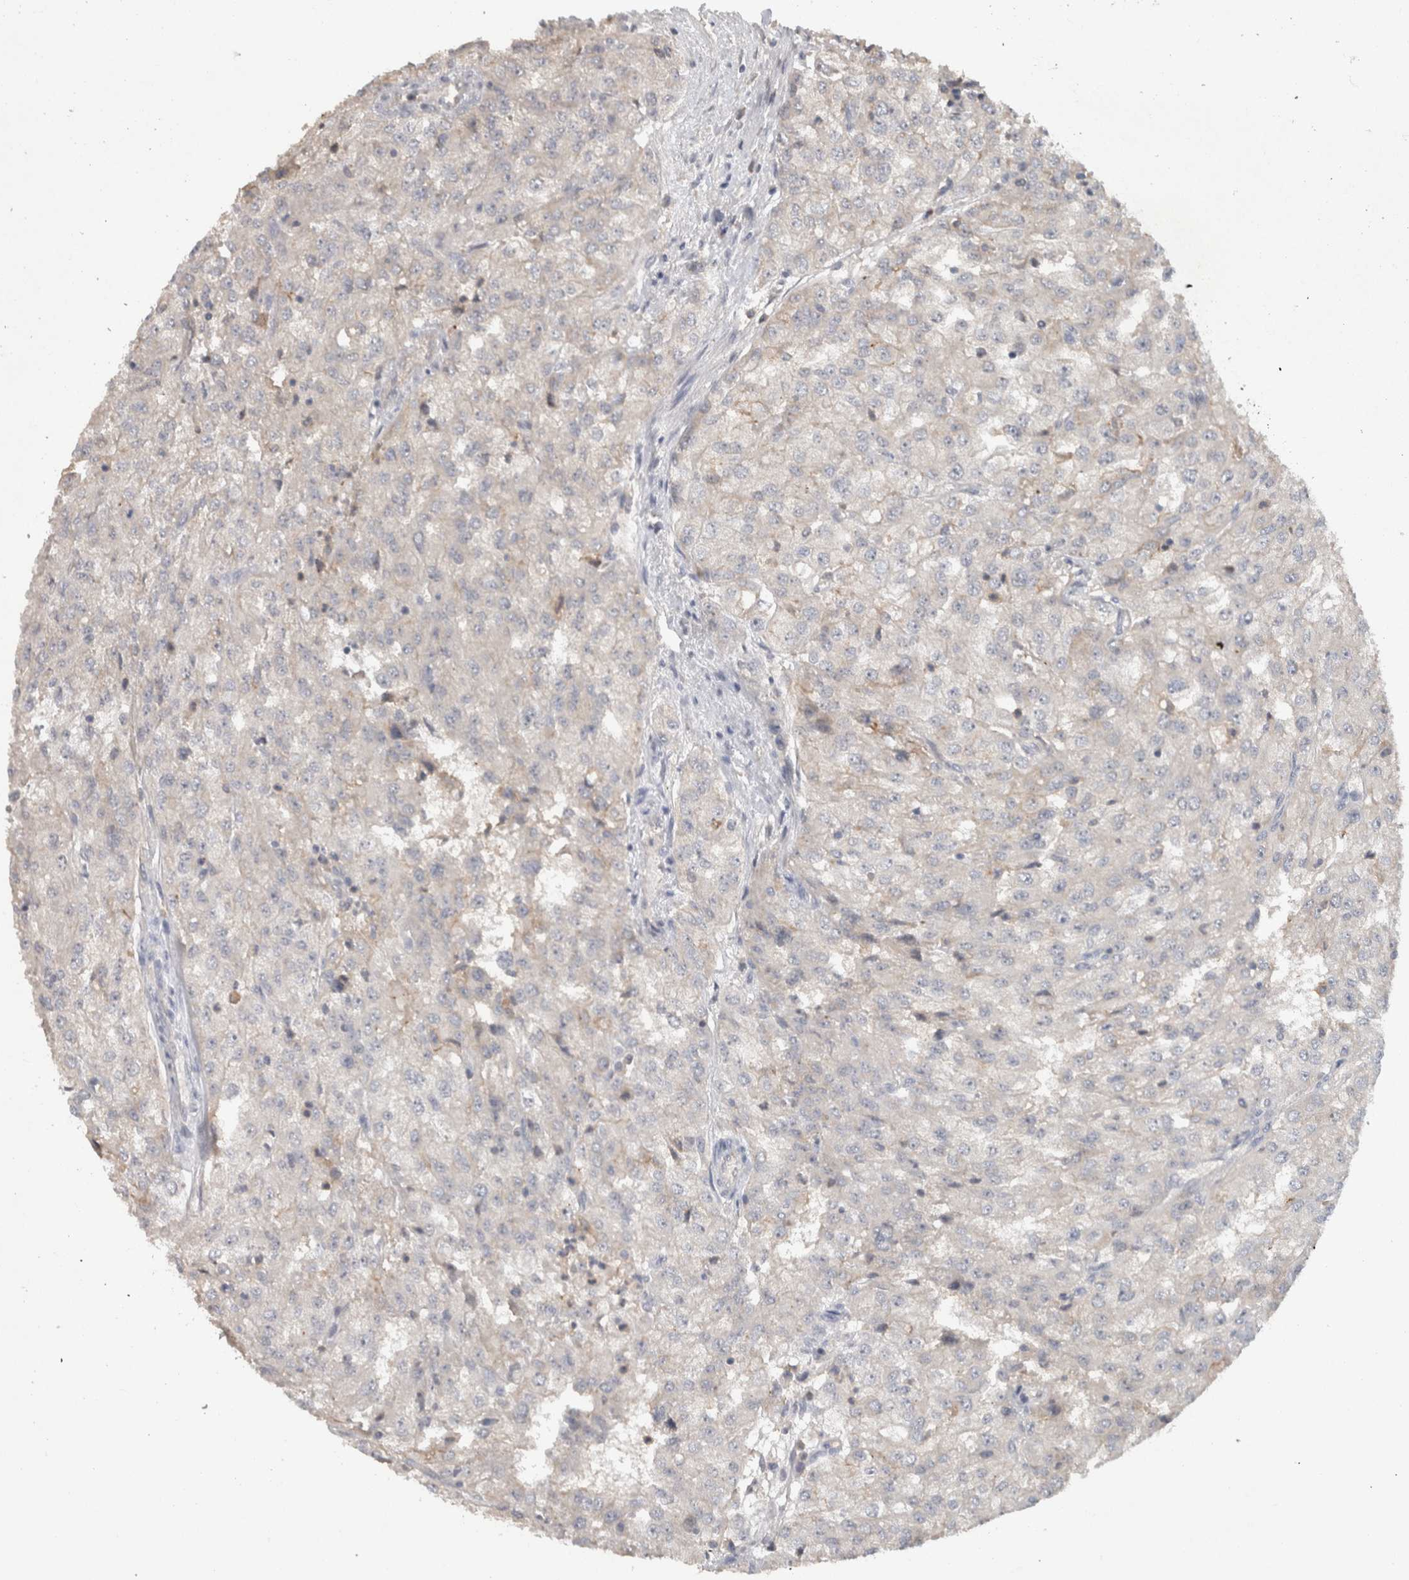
{"staining": {"intensity": "negative", "quantity": "none", "location": "none"}, "tissue": "renal cancer", "cell_type": "Tumor cells", "image_type": "cancer", "snomed": [{"axis": "morphology", "description": "Adenocarcinoma, NOS"}, {"axis": "topography", "description": "Kidney"}], "caption": "Protein analysis of adenocarcinoma (renal) reveals no significant staining in tumor cells.", "gene": "HEXD", "patient": {"sex": "female", "age": 54}}